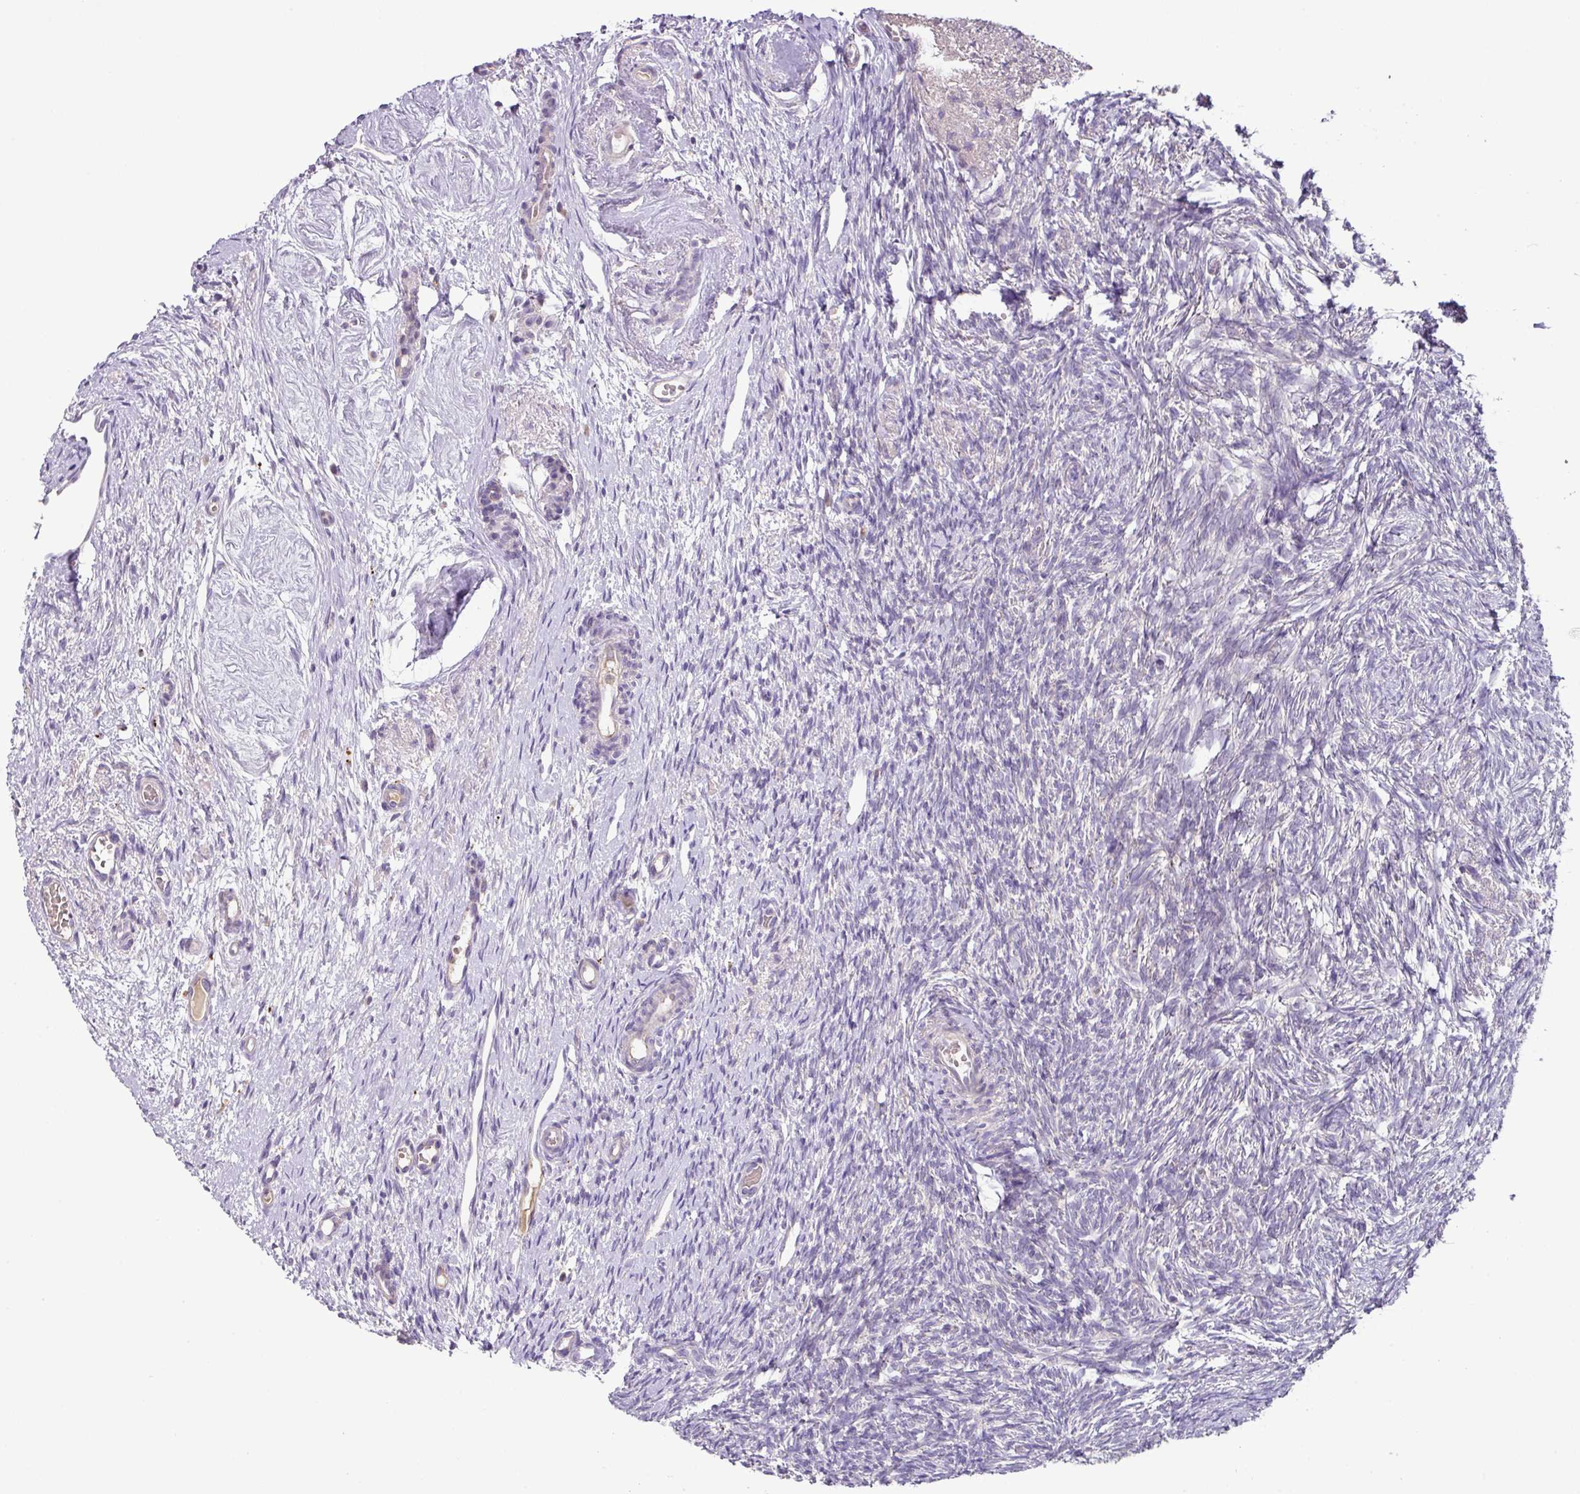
{"staining": {"intensity": "weak", "quantity": "<25%", "location": "cytoplasmic/membranous"}, "tissue": "ovary", "cell_type": "Follicle cells", "image_type": "normal", "snomed": [{"axis": "morphology", "description": "Normal tissue, NOS"}, {"axis": "topography", "description": "Ovary"}], "caption": "Ovary was stained to show a protein in brown. There is no significant staining in follicle cells. (Stains: DAB immunohistochemistry (IHC) with hematoxylin counter stain, Microscopy: brightfield microscopy at high magnification).", "gene": "PLEKHH3", "patient": {"sex": "female", "age": 51}}